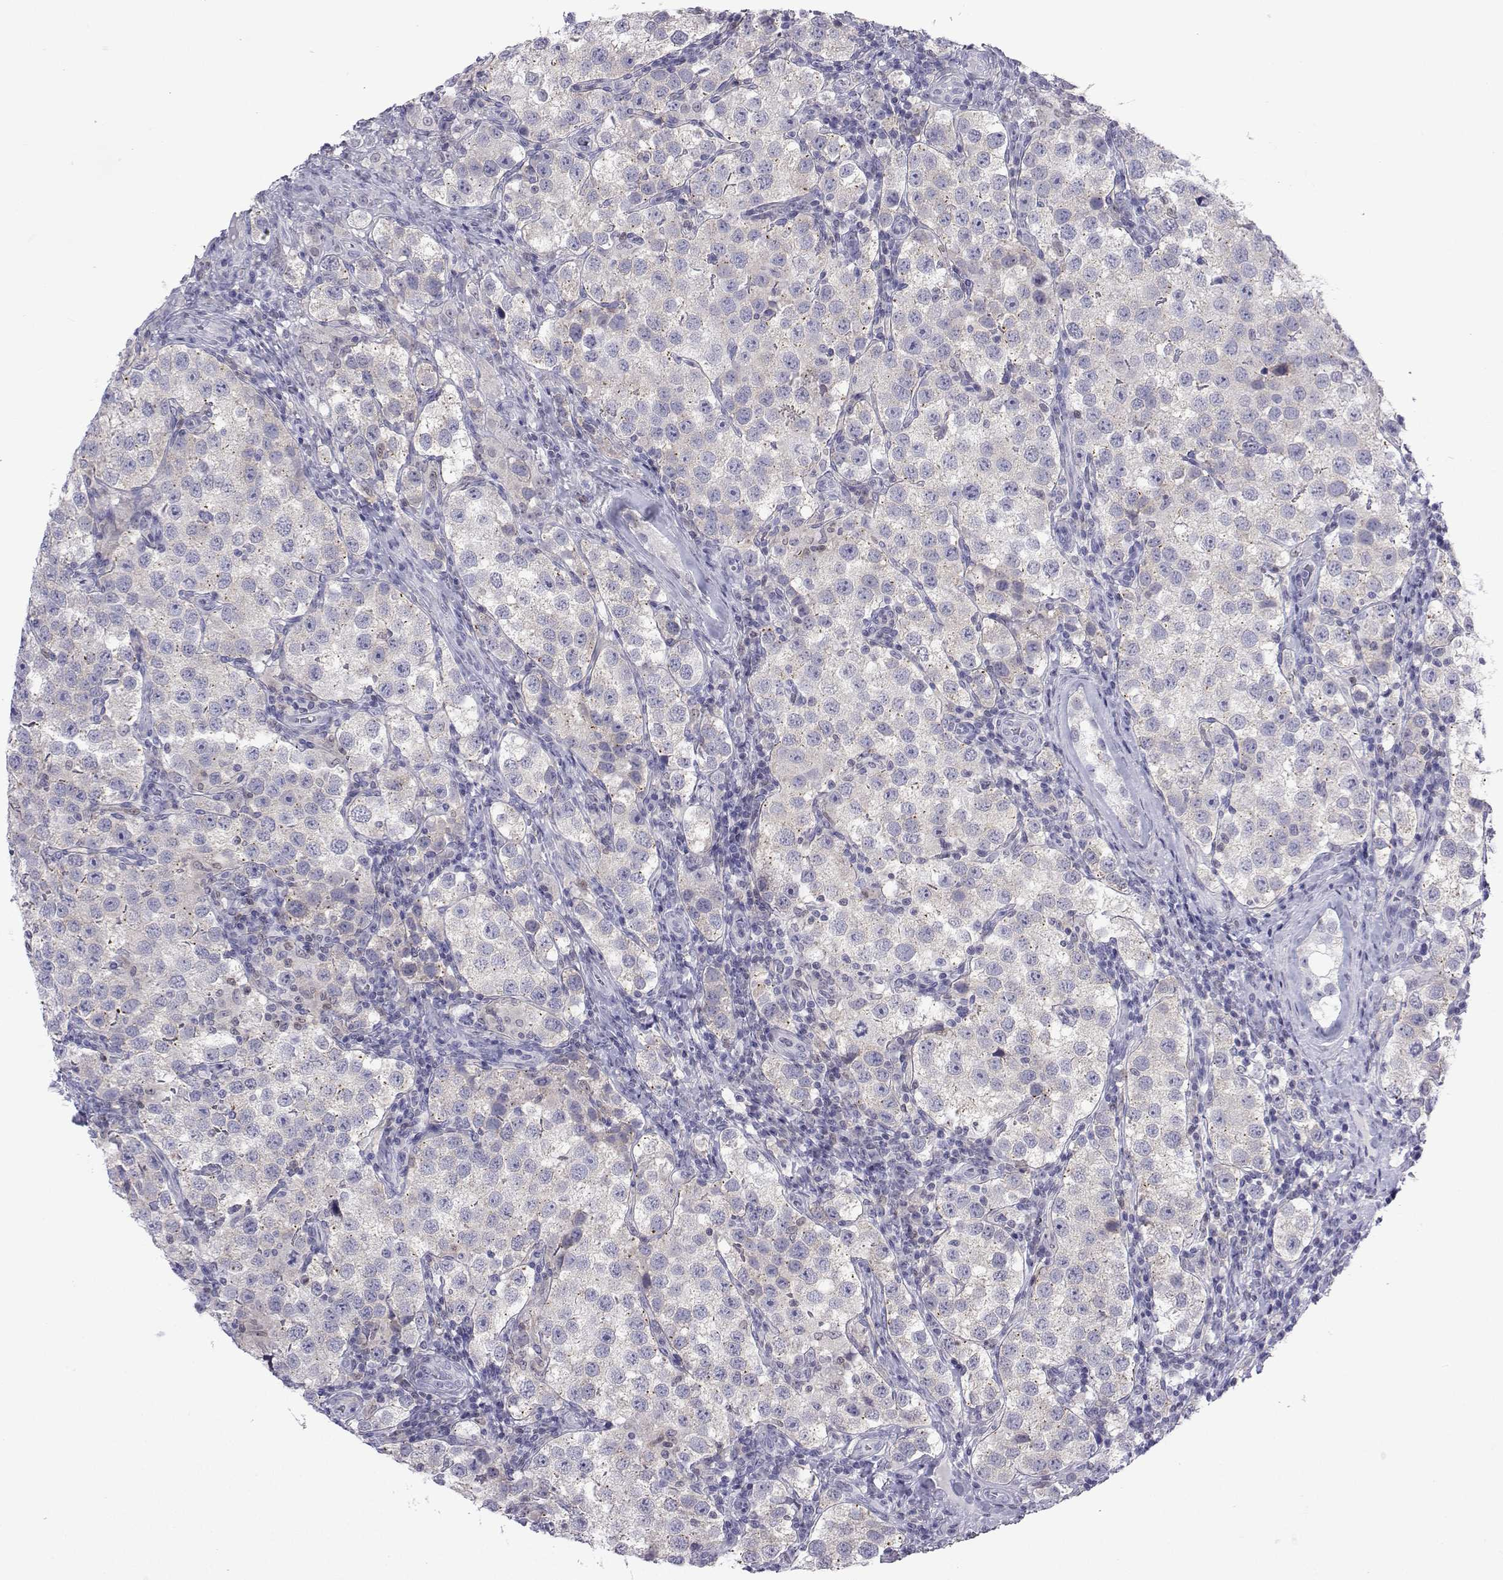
{"staining": {"intensity": "negative", "quantity": "none", "location": "none"}, "tissue": "testis cancer", "cell_type": "Tumor cells", "image_type": "cancer", "snomed": [{"axis": "morphology", "description": "Seminoma, NOS"}, {"axis": "topography", "description": "Testis"}], "caption": "Immunohistochemical staining of human testis cancer reveals no significant positivity in tumor cells.", "gene": "GALM", "patient": {"sex": "male", "age": 37}}